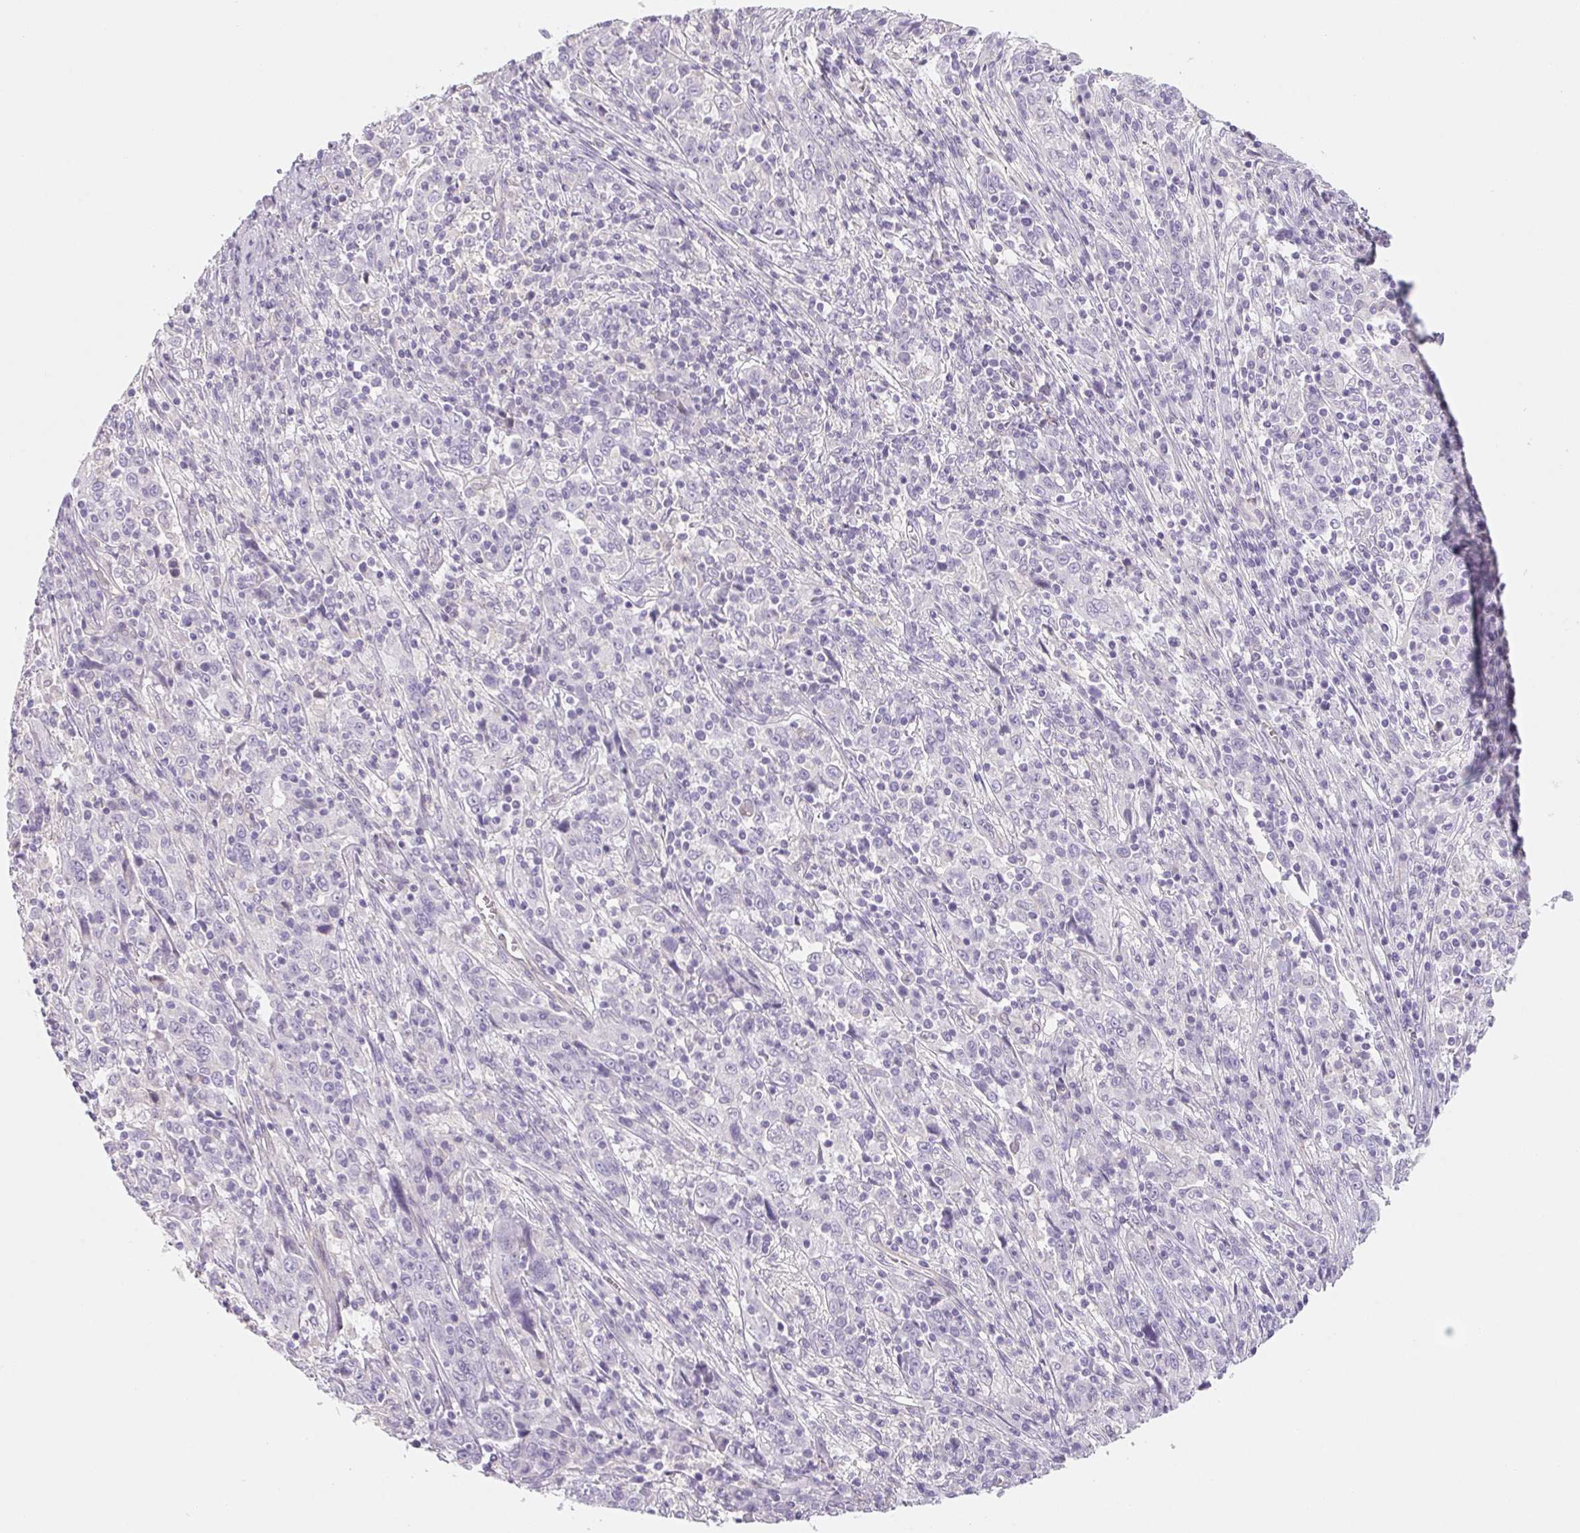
{"staining": {"intensity": "negative", "quantity": "none", "location": "none"}, "tissue": "cervical cancer", "cell_type": "Tumor cells", "image_type": "cancer", "snomed": [{"axis": "morphology", "description": "Squamous cell carcinoma, NOS"}, {"axis": "topography", "description": "Cervix"}], "caption": "Tumor cells show no significant expression in cervical squamous cell carcinoma.", "gene": "CTNND2", "patient": {"sex": "female", "age": 46}}